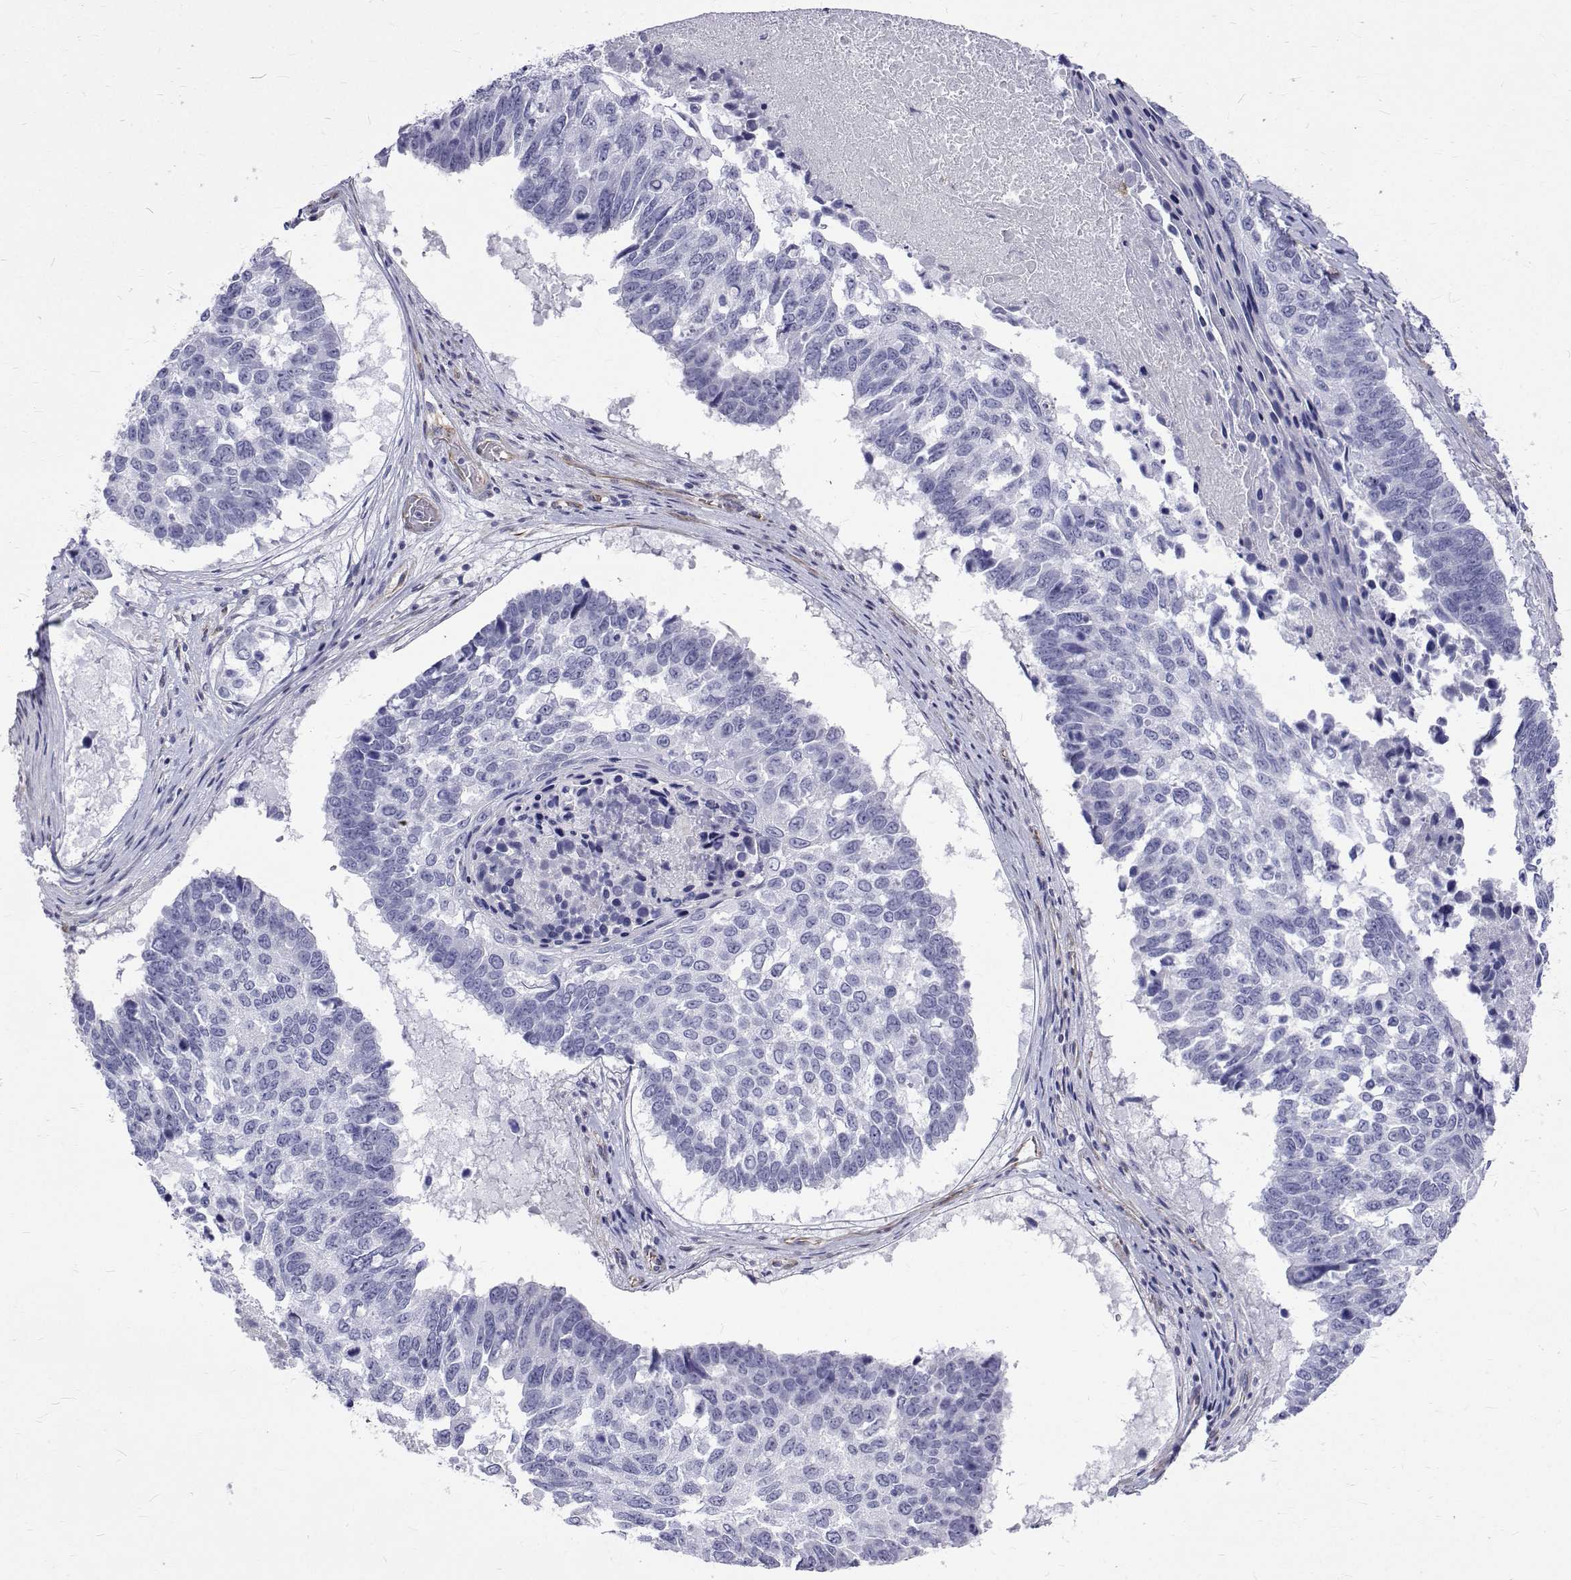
{"staining": {"intensity": "negative", "quantity": "none", "location": "none"}, "tissue": "lung cancer", "cell_type": "Tumor cells", "image_type": "cancer", "snomed": [{"axis": "morphology", "description": "Squamous cell carcinoma, NOS"}, {"axis": "topography", "description": "Lung"}], "caption": "Immunohistochemistry histopathology image of neoplastic tissue: lung cancer stained with DAB (3,3'-diaminobenzidine) reveals no significant protein positivity in tumor cells.", "gene": "OPRPN", "patient": {"sex": "male", "age": 73}}